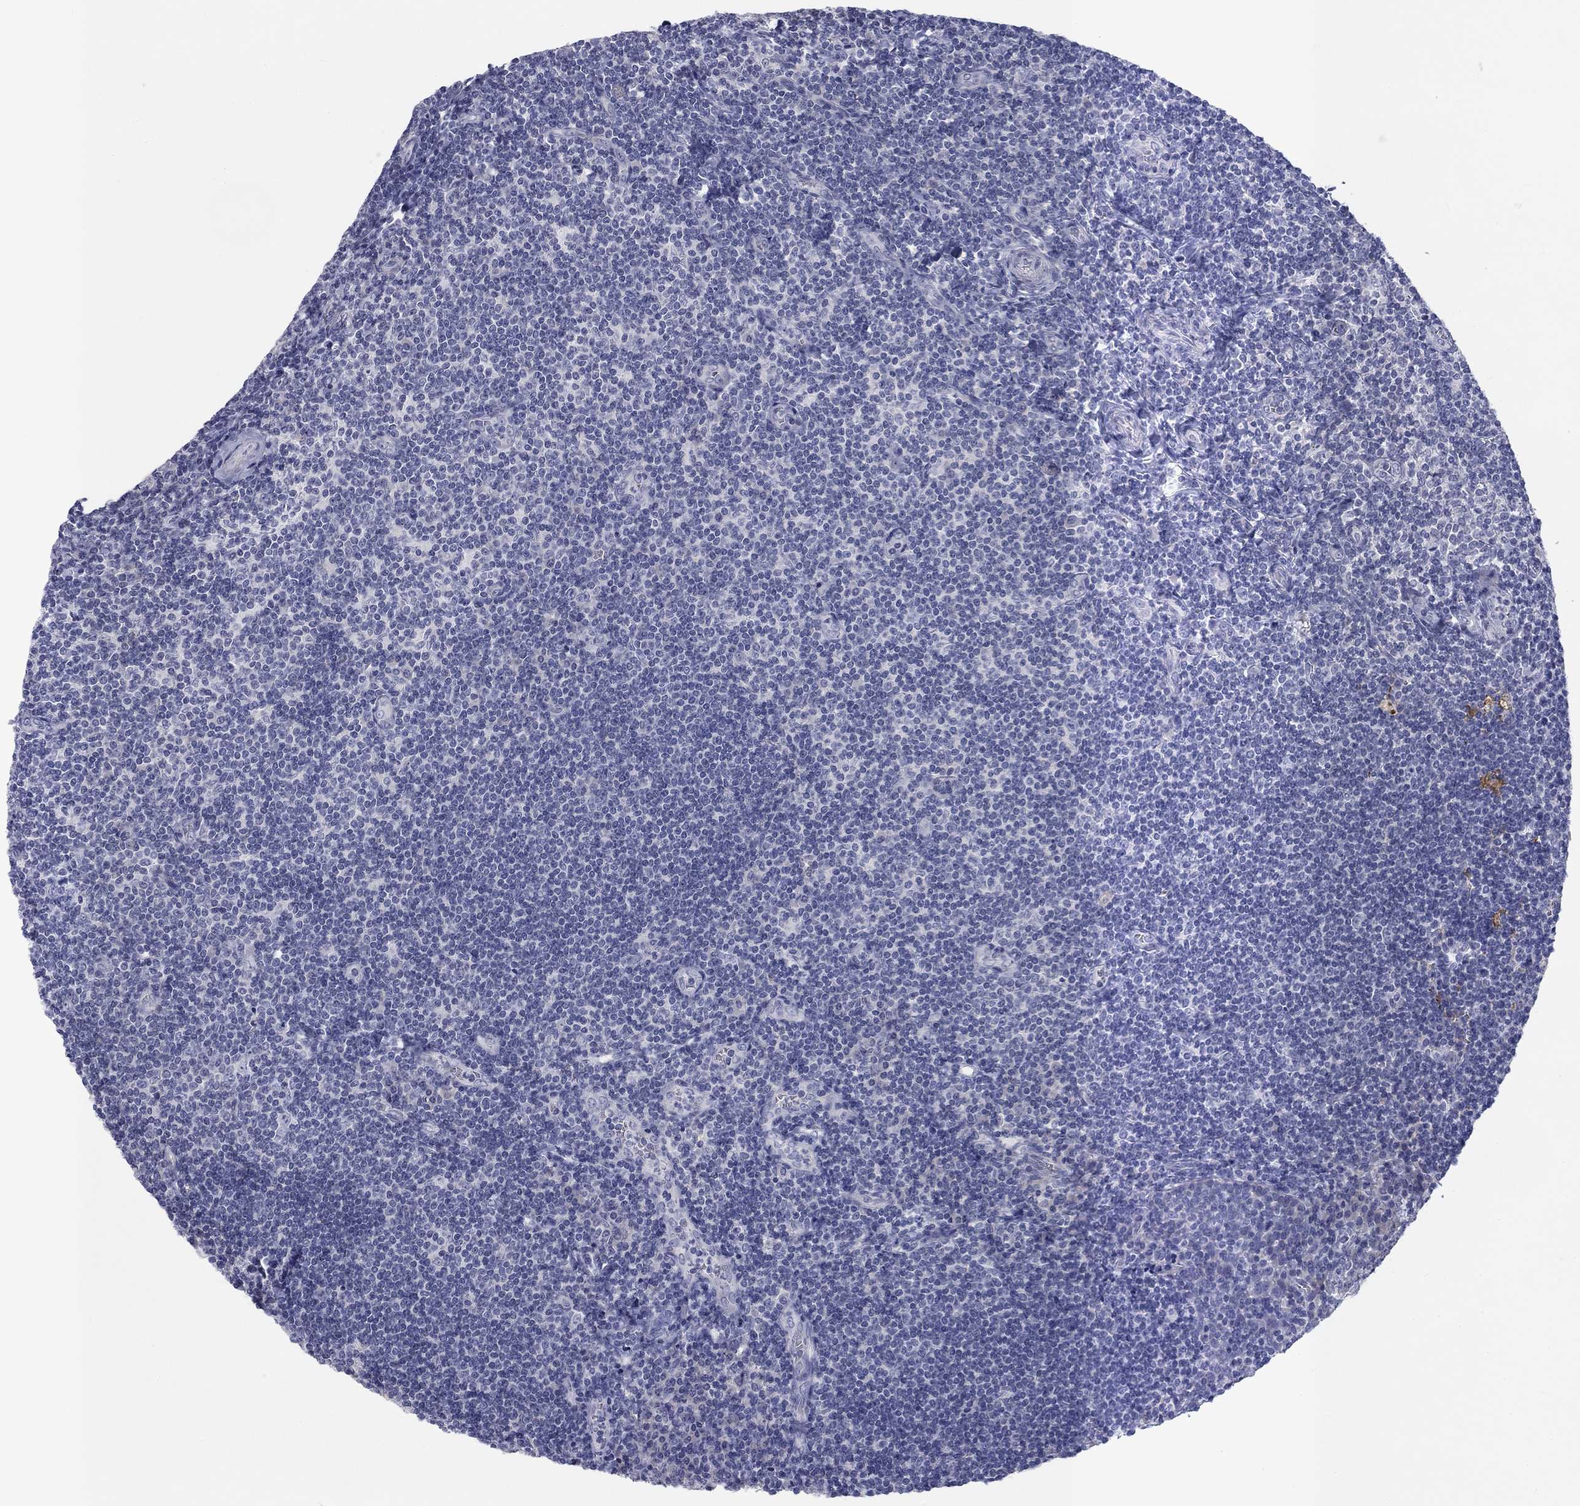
{"staining": {"intensity": "negative", "quantity": "none", "location": "none"}, "tissue": "tonsil", "cell_type": "Germinal center cells", "image_type": "normal", "snomed": [{"axis": "morphology", "description": "Normal tissue, NOS"}, {"axis": "morphology", "description": "Inflammation, NOS"}, {"axis": "topography", "description": "Tonsil"}], "caption": "A high-resolution histopathology image shows IHC staining of normal tonsil, which exhibits no significant positivity in germinal center cells.", "gene": "CALB1", "patient": {"sex": "female", "age": 31}}